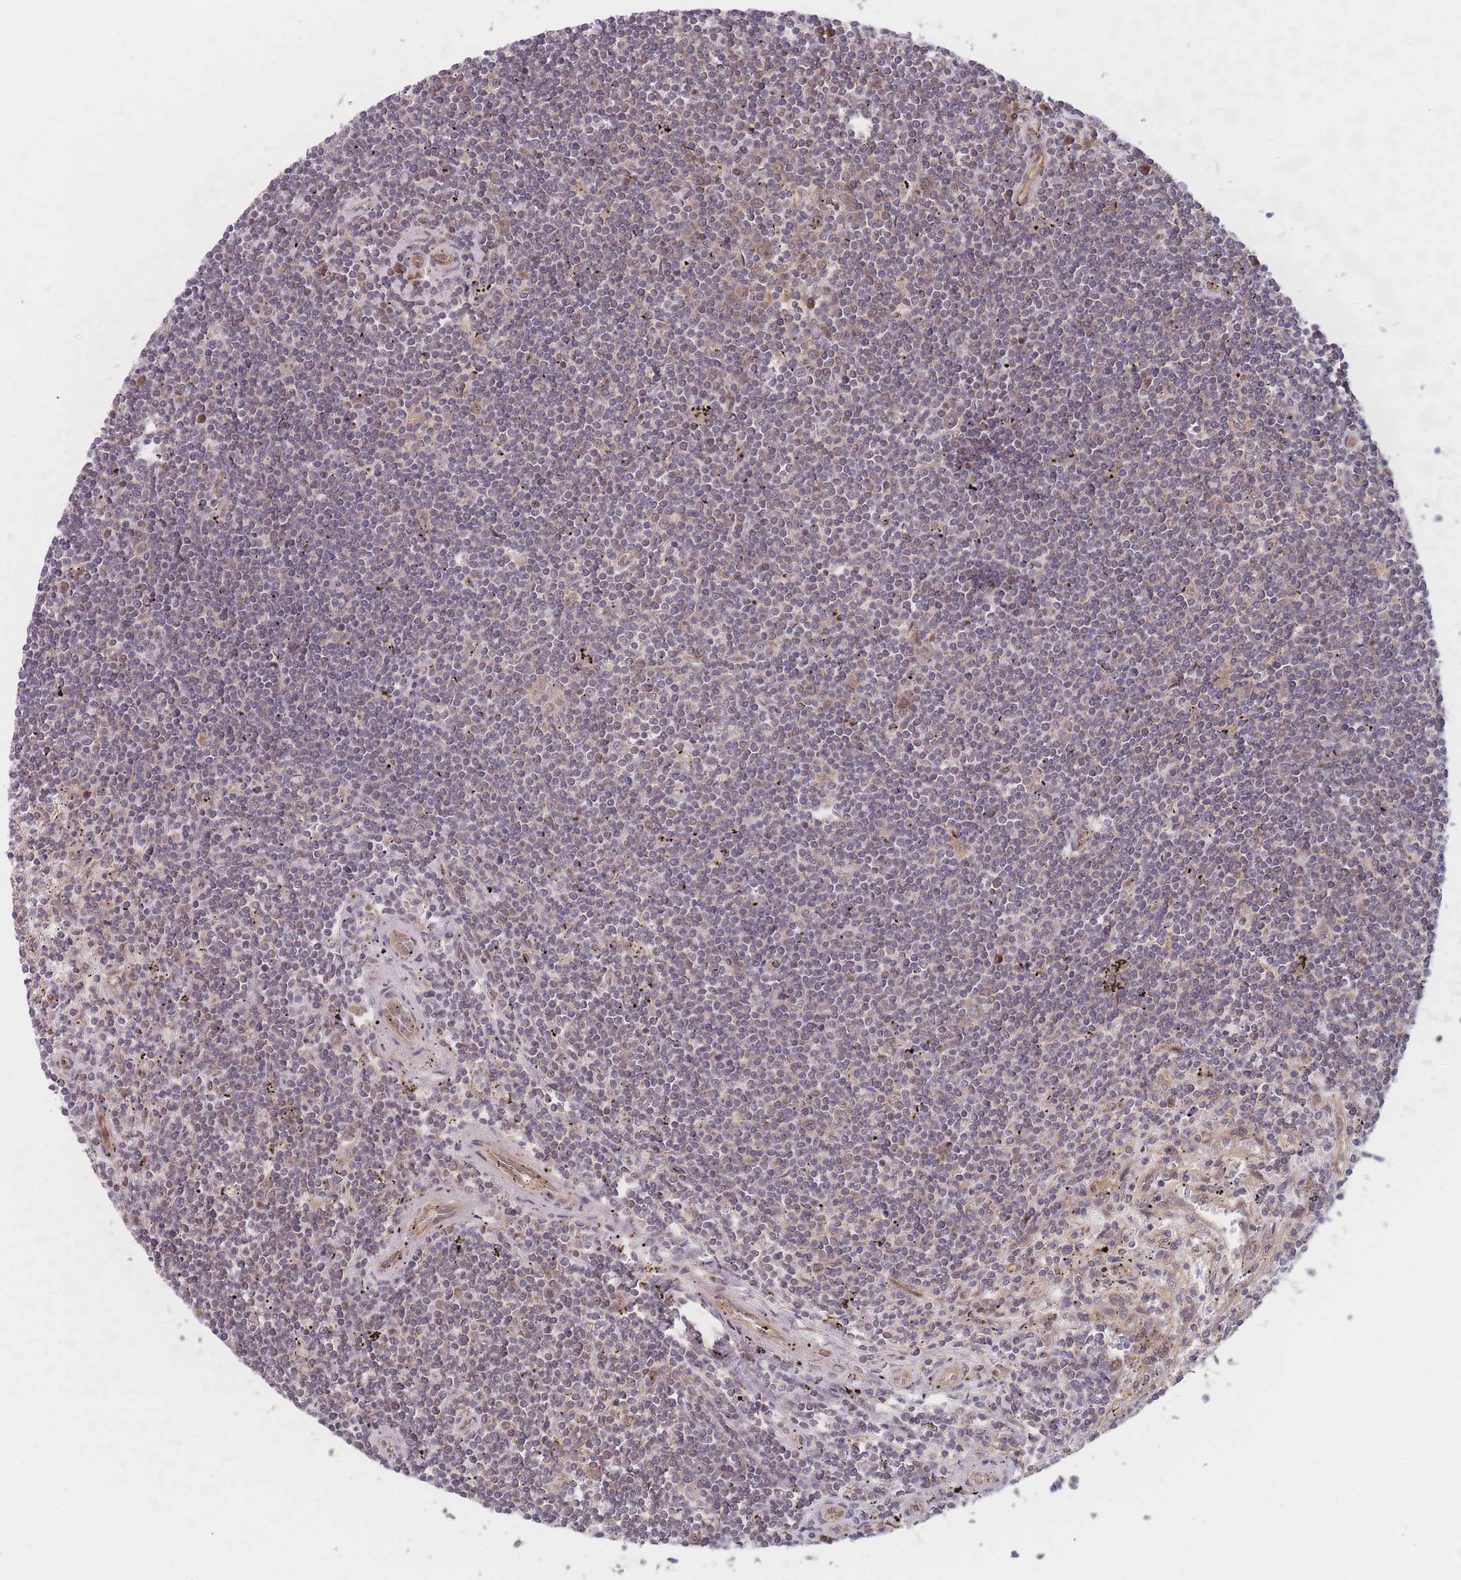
{"staining": {"intensity": "negative", "quantity": "none", "location": "none"}, "tissue": "lymphoma", "cell_type": "Tumor cells", "image_type": "cancer", "snomed": [{"axis": "morphology", "description": "Malignant lymphoma, non-Hodgkin's type, Low grade"}, {"axis": "topography", "description": "Spleen"}], "caption": "The image displays no staining of tumor cells in lymphoma.", "gene": "RPS18", "patient": {"sex": "male", "age": 76}}